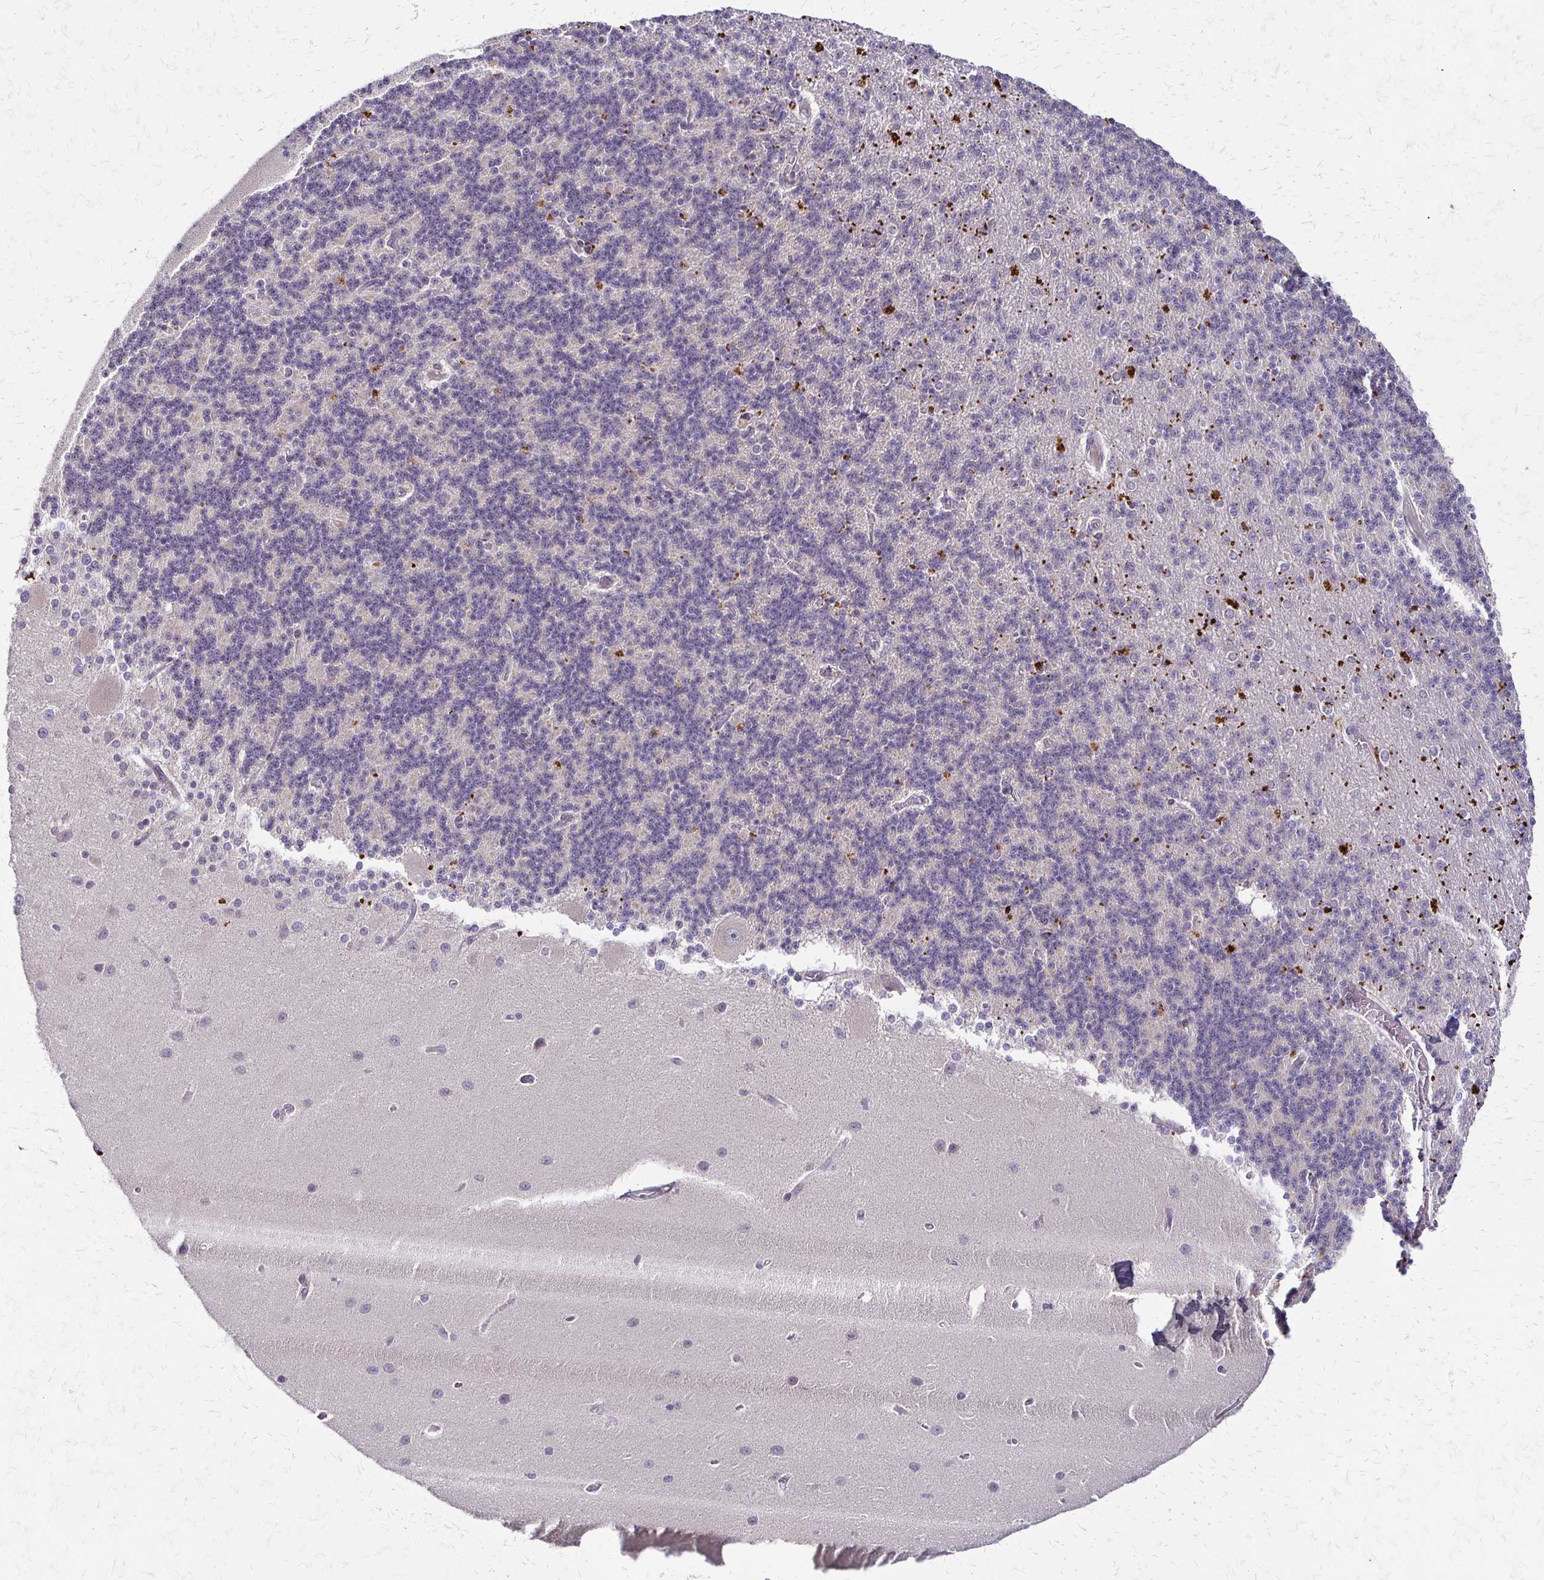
{"staining": {"intensity": "negative", "quantity": "none", "location": "none"}, "tissue": "cerebellum", "cell_type": "Cells in granular layer", "image_type": "normal", "snomed": [{"axis": "morphology", "description": "Normal tissue, NOS"}, {"axis": "topography", "description": "Cerebellum"}], "caption": "Immunohistochemistry image of normal cerebellum: cerebellum stained with DAB shows no significant protein staining in cells in granular layer.", "gene": "TRIR", "patient": {"sex": "female", "age": 54}}